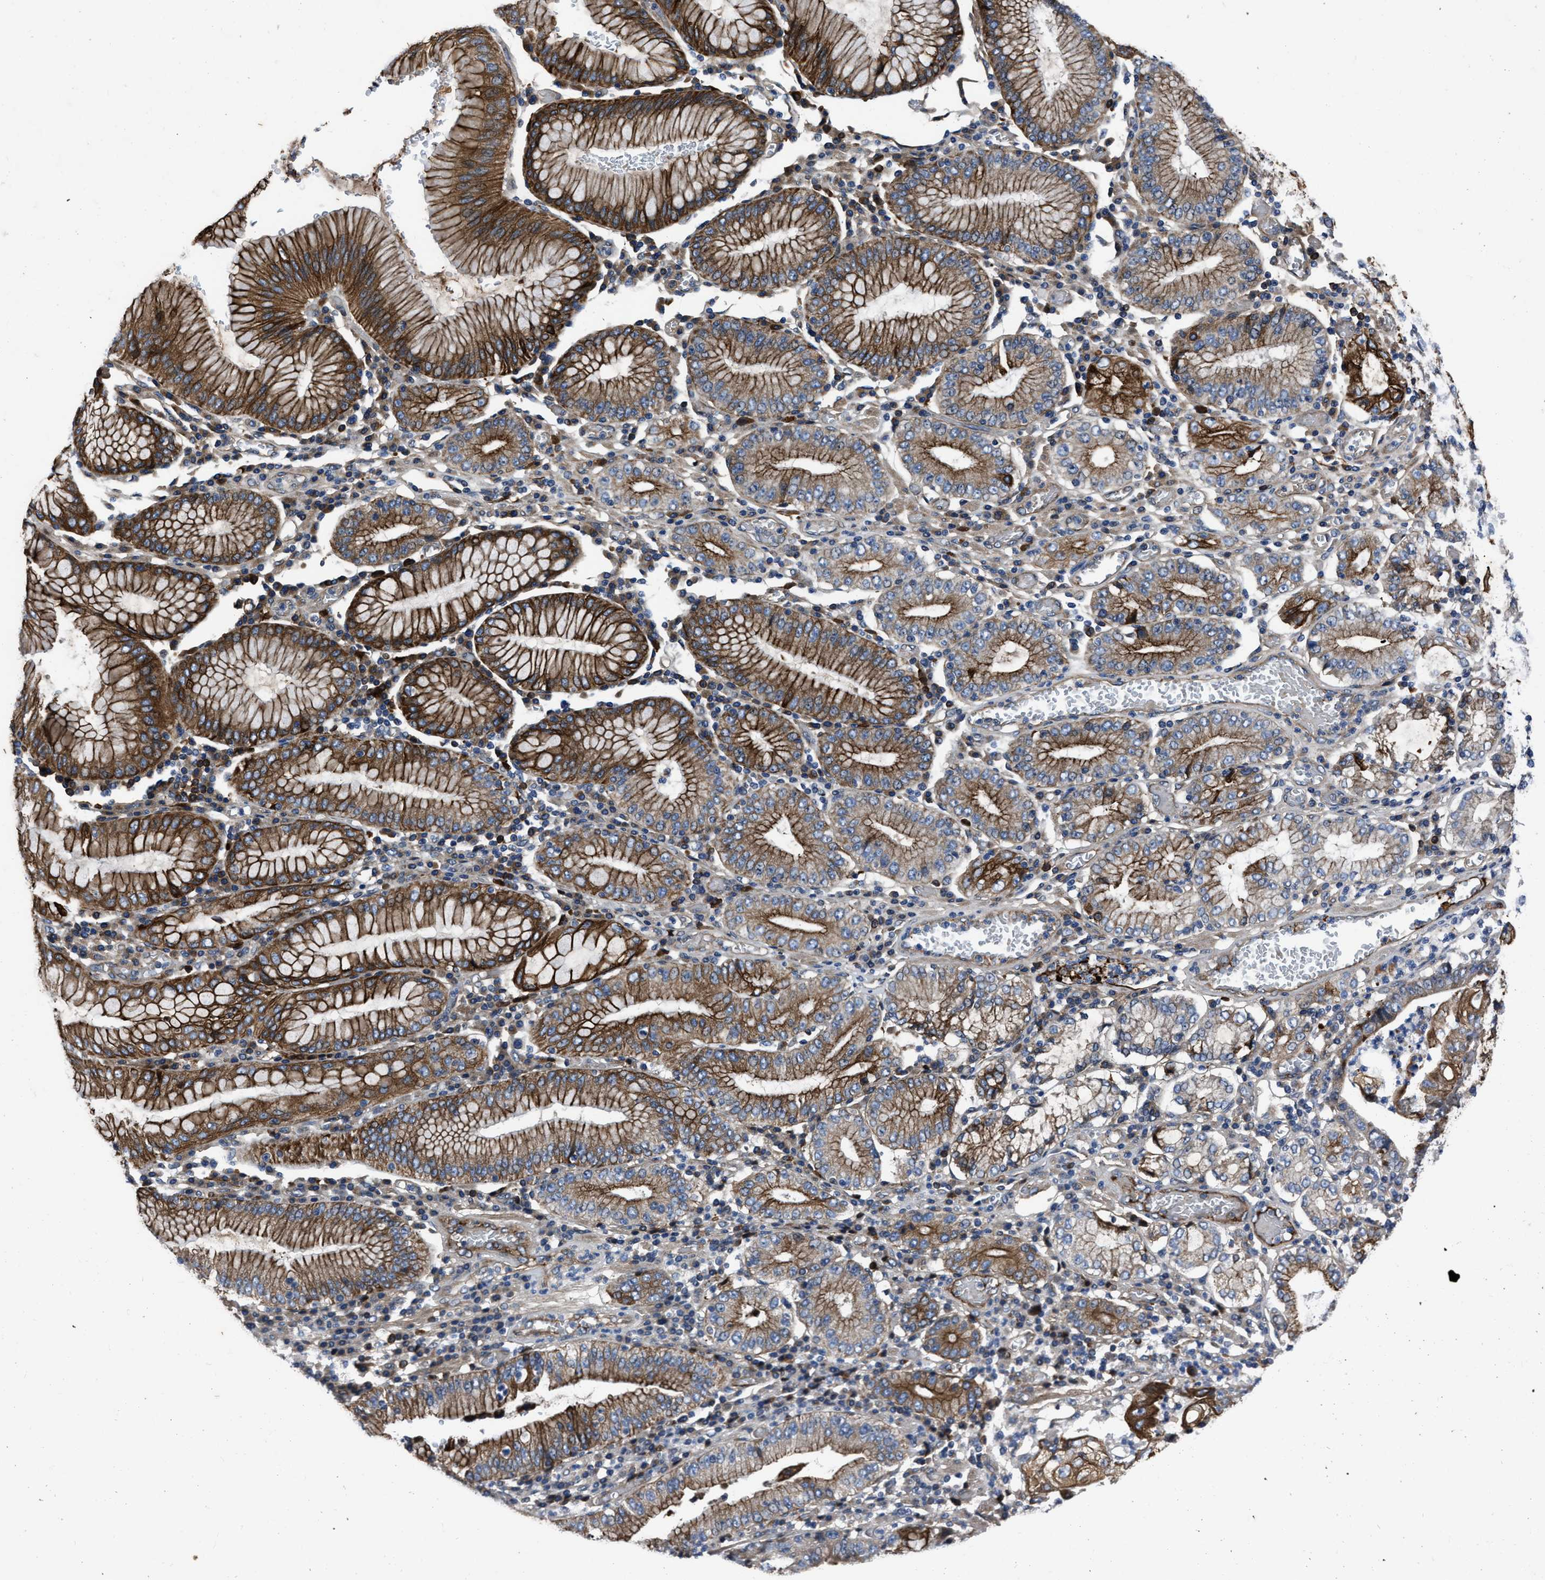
{"staining": {"intensity": "strong", "quantity": "25%-75%", "location": "cytoplasmic/membranous"}, "tissue": "stomach cancer", "cell_type": "Tumor cells", "image_type": "cancer", "snomed": [{"axis": "morphology", "description": "Adenocarcinoma, NOS"}, {"axis": "topography", "description": "Stomach"}], "caption": "Brown immunohistochemical staining in stomach cancer (adenocarcinoma) demonstrates strong cytoplasmic/membranous expression in about 25%-75% of tumor cells.", "gene": "ERC1", "patient": {"sex": "female", "age": 73}}